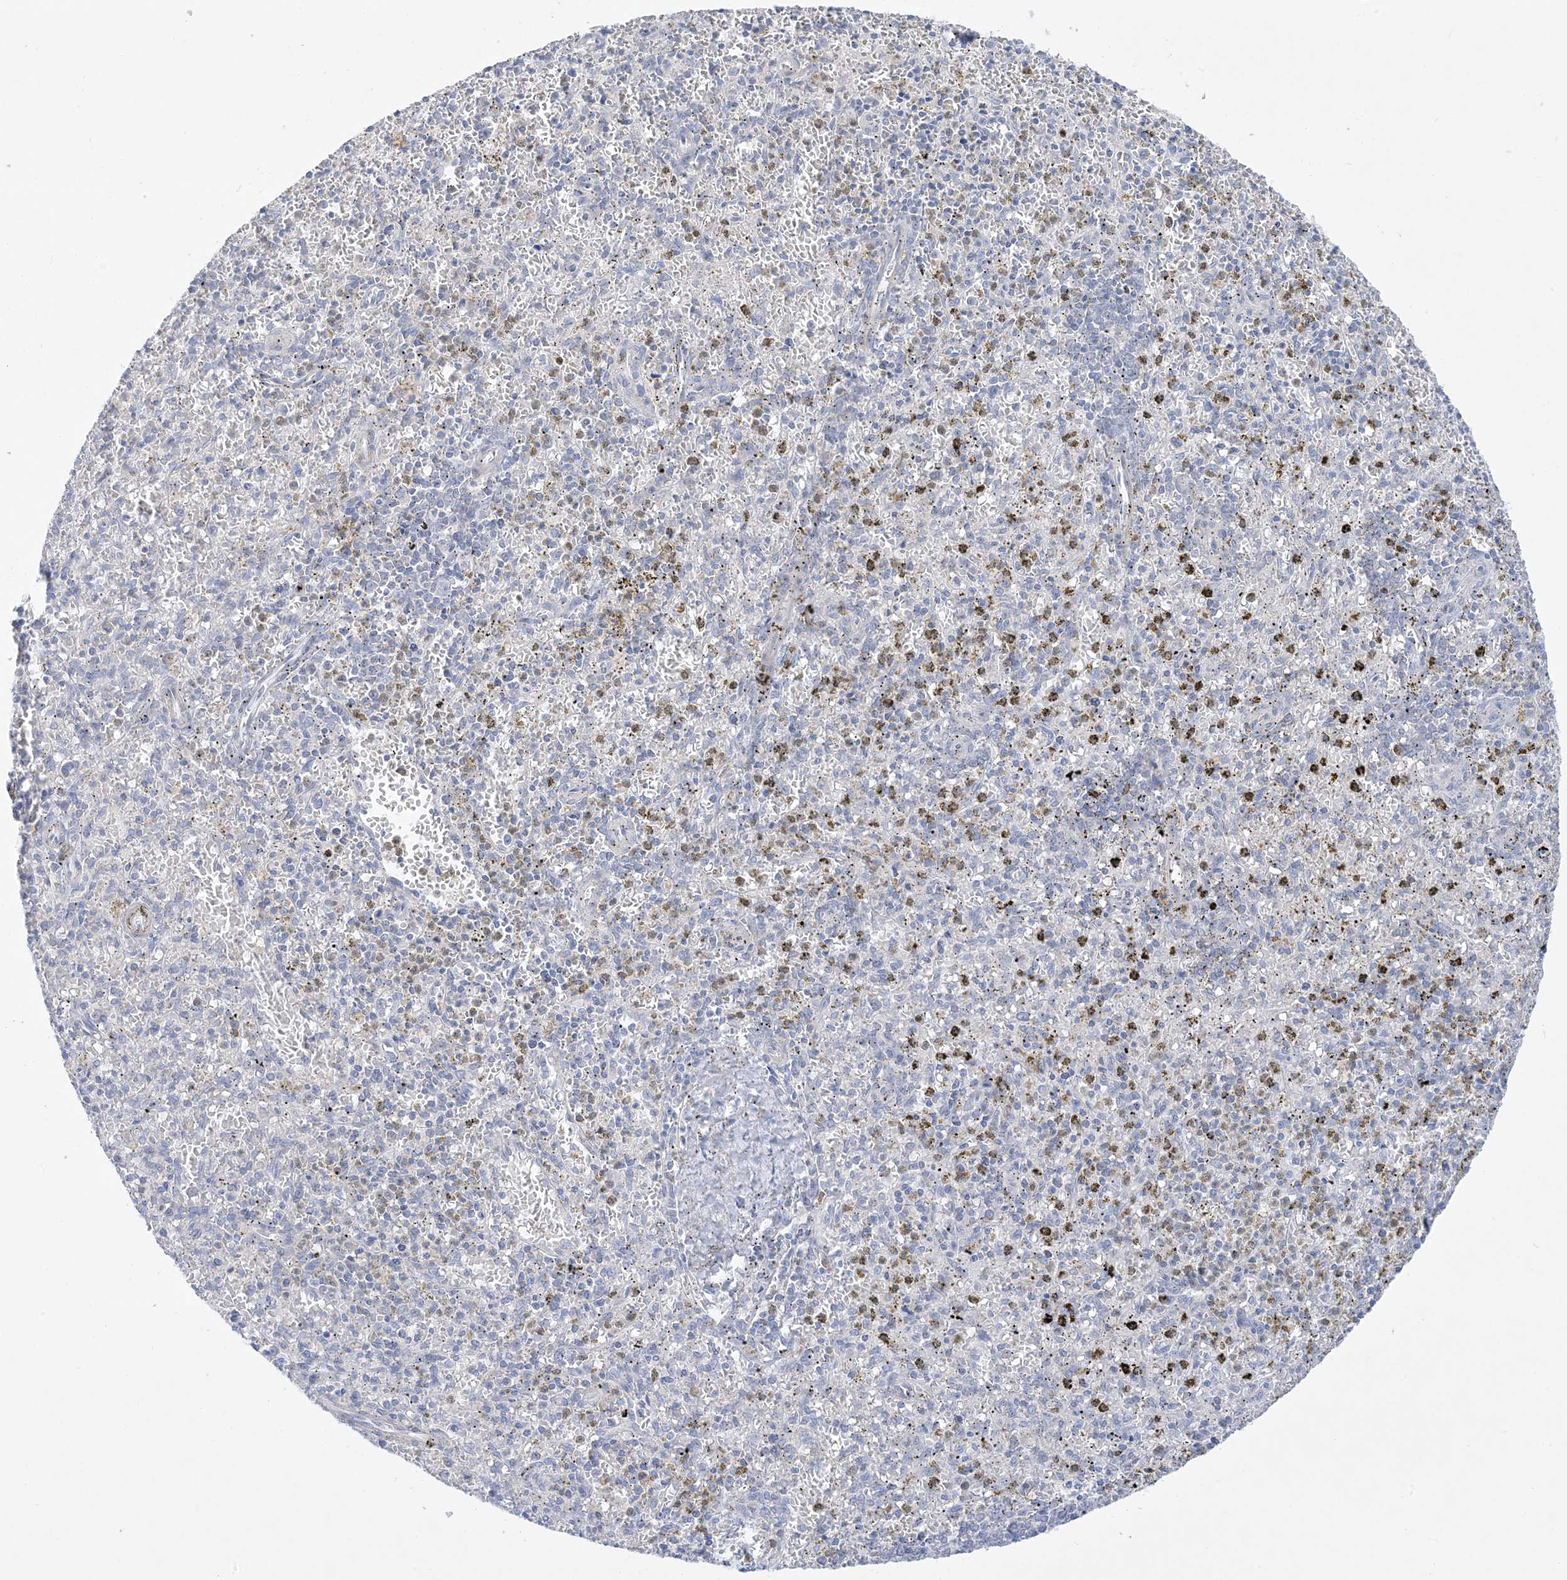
{"staining": {"intensity": "negative", "quantity": "none", "location": "none"}, "tissue": "spleen", "cell_type": "Cells in red pulp", "image_type": "normal", "snomed": [{"axis": "morphology", "description": "Normal tissue, NOS"}, {"axis": "topography", "description": "Spleen"}], "caption": "This is a photomicrograph of immunohistochemistry staining of benign spleen, which shows no staining in cells in red pulp.", "gene": "FAM184A", "patient": {"sex": "male", "age": 72}}